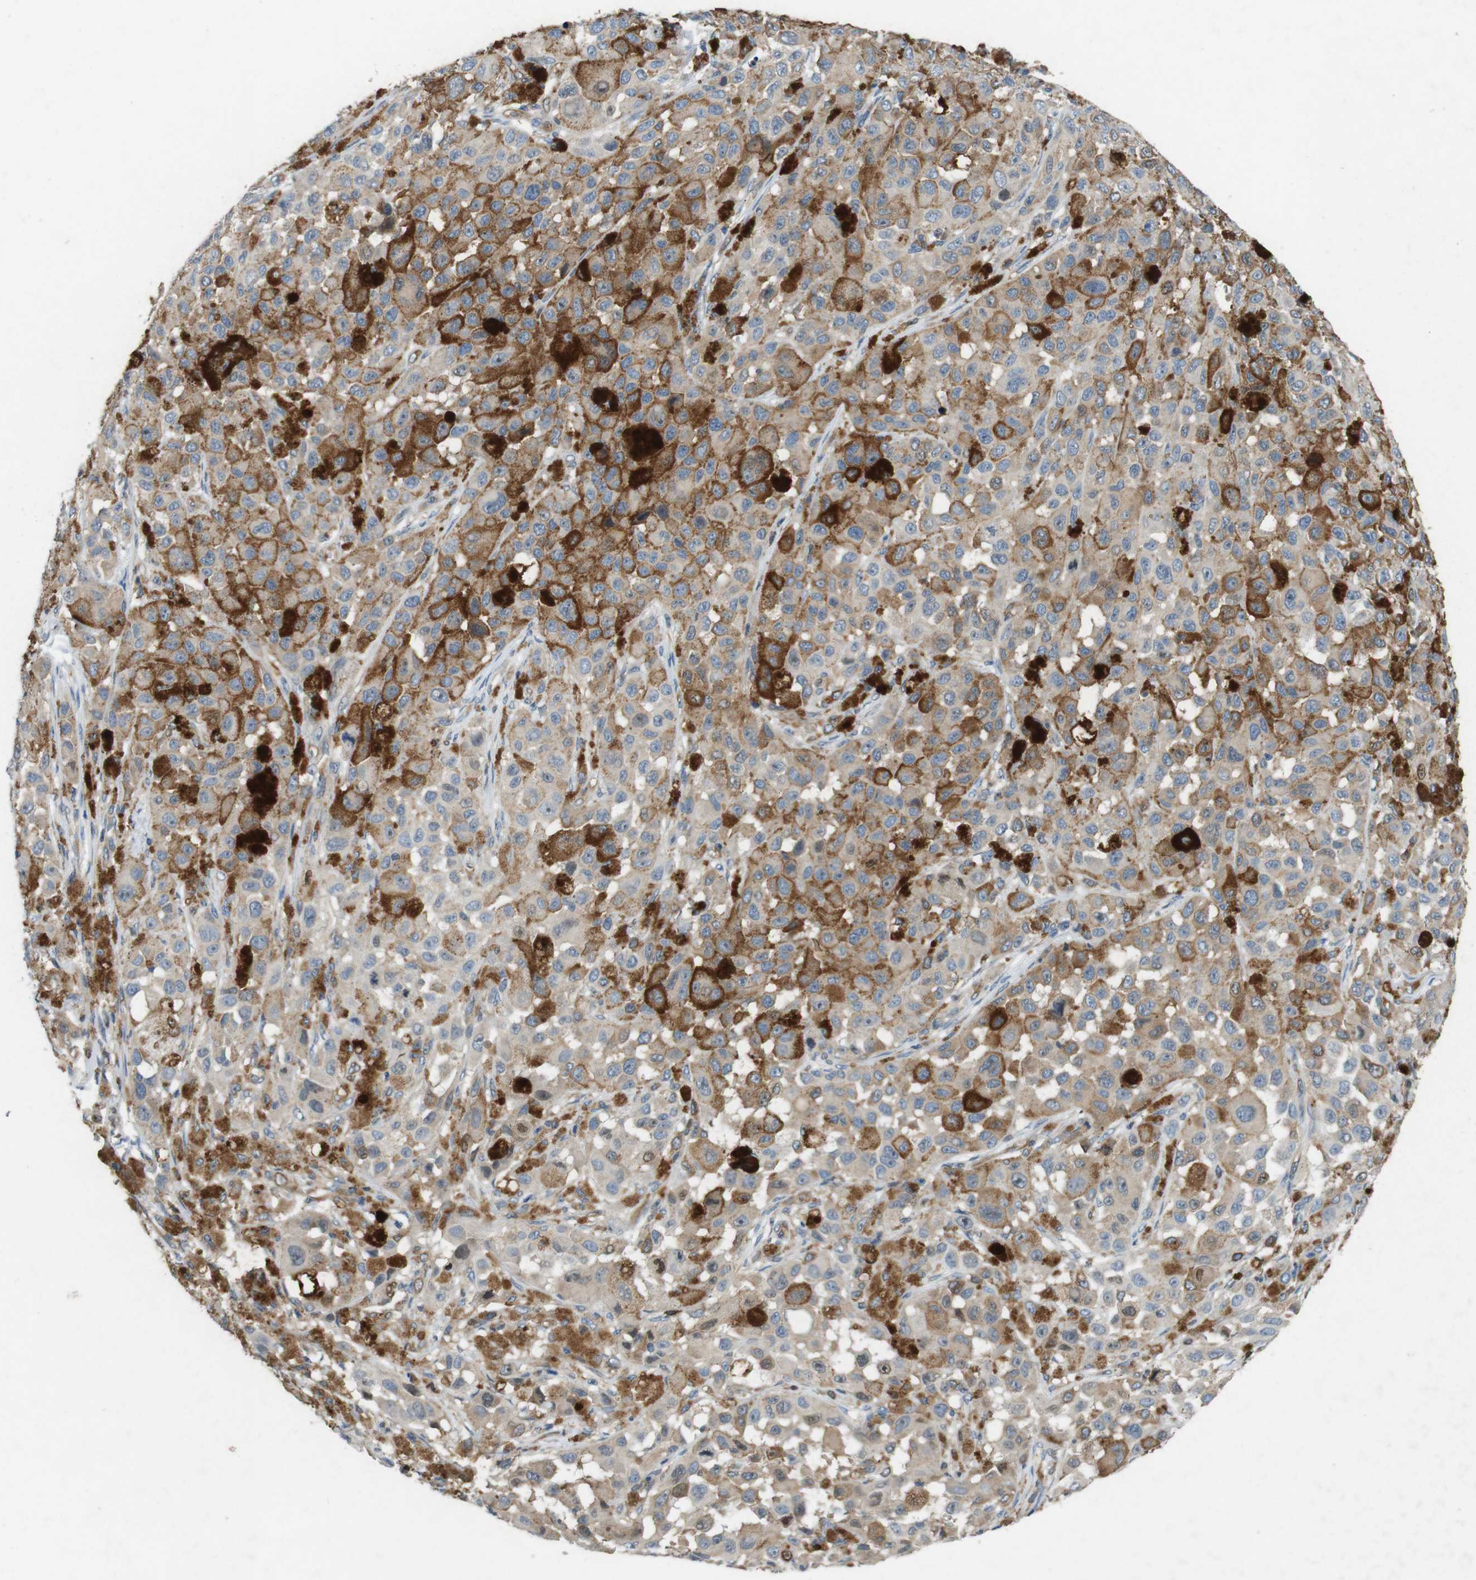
{"staining": {"intensity": "moderate", "quantity": "<25%", "location": "cytoplasmic/membranous"}, "tissue": "melanoma", "cell_type": "Tumor cells", "image_type": "cancer", "snomed": [{"axis": "morphology", "description": "Malignant melanoma, NOS"}, {"axis": "topography", "description": "Skin"}], "caption": "Moderate cytoplasmic/membranous positivity is seen in about <25% of tumor cells in malignant melanoma.", "gene": "PCDH10", "patient": {"sex": "male", "age": 96}}